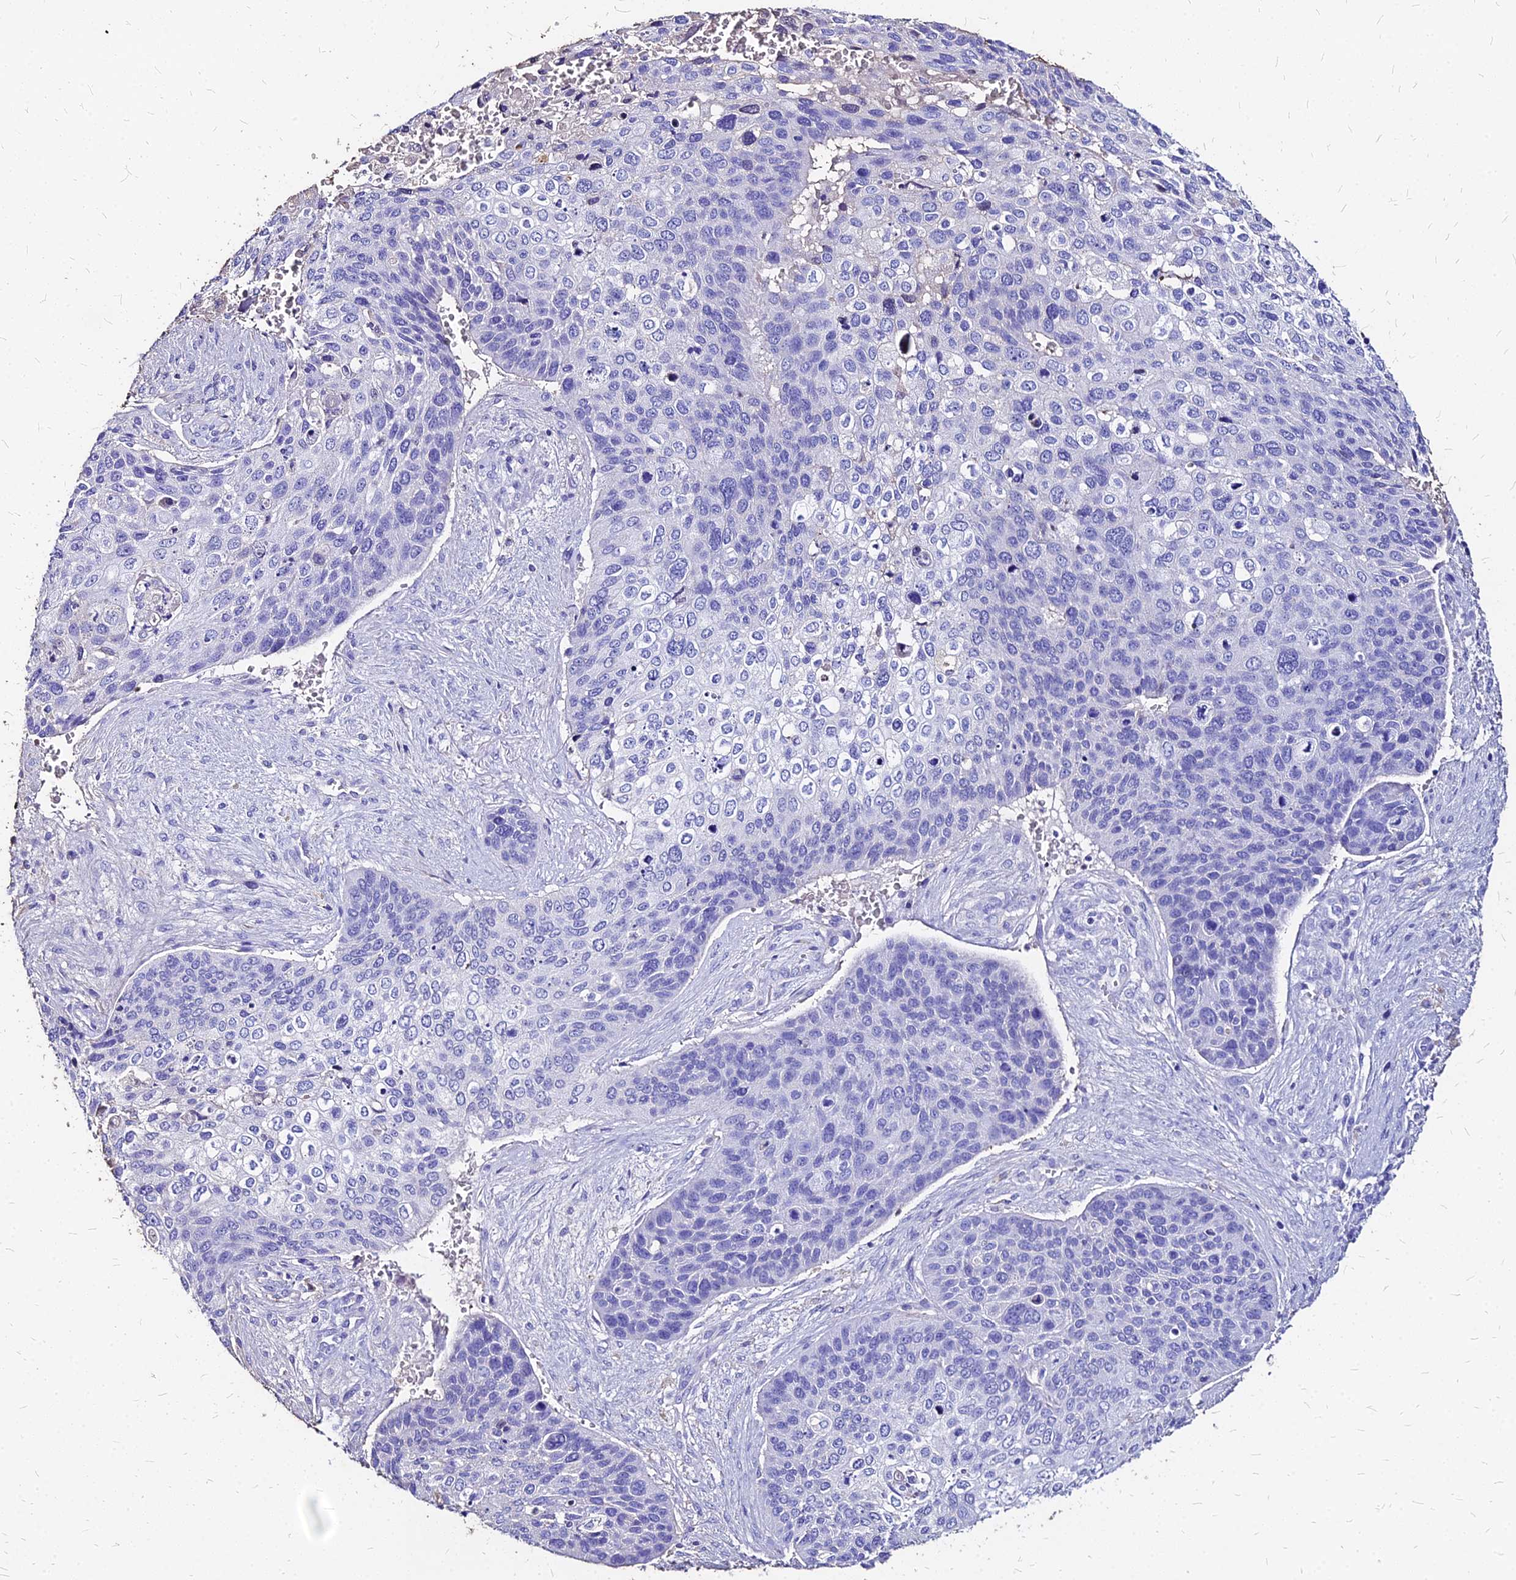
{"staining": {"intensity": "negative", "quantity": "none", "location": "none"}, "tissue": "skin cancer", "cell_type": "Tumor cells", "image_type": "cancer", "snomed": [{"axis": "morphology", "description": "Basal cell carcinoma"}, {"axis": "topography", "description": "Skin"}], "caption": "IHC histopathology image of human skin cancer stained for a protein (brown), which displays no expression in tumor cells.", "gene": "NME5", "patient": {"sex": "female", "age": 74}}